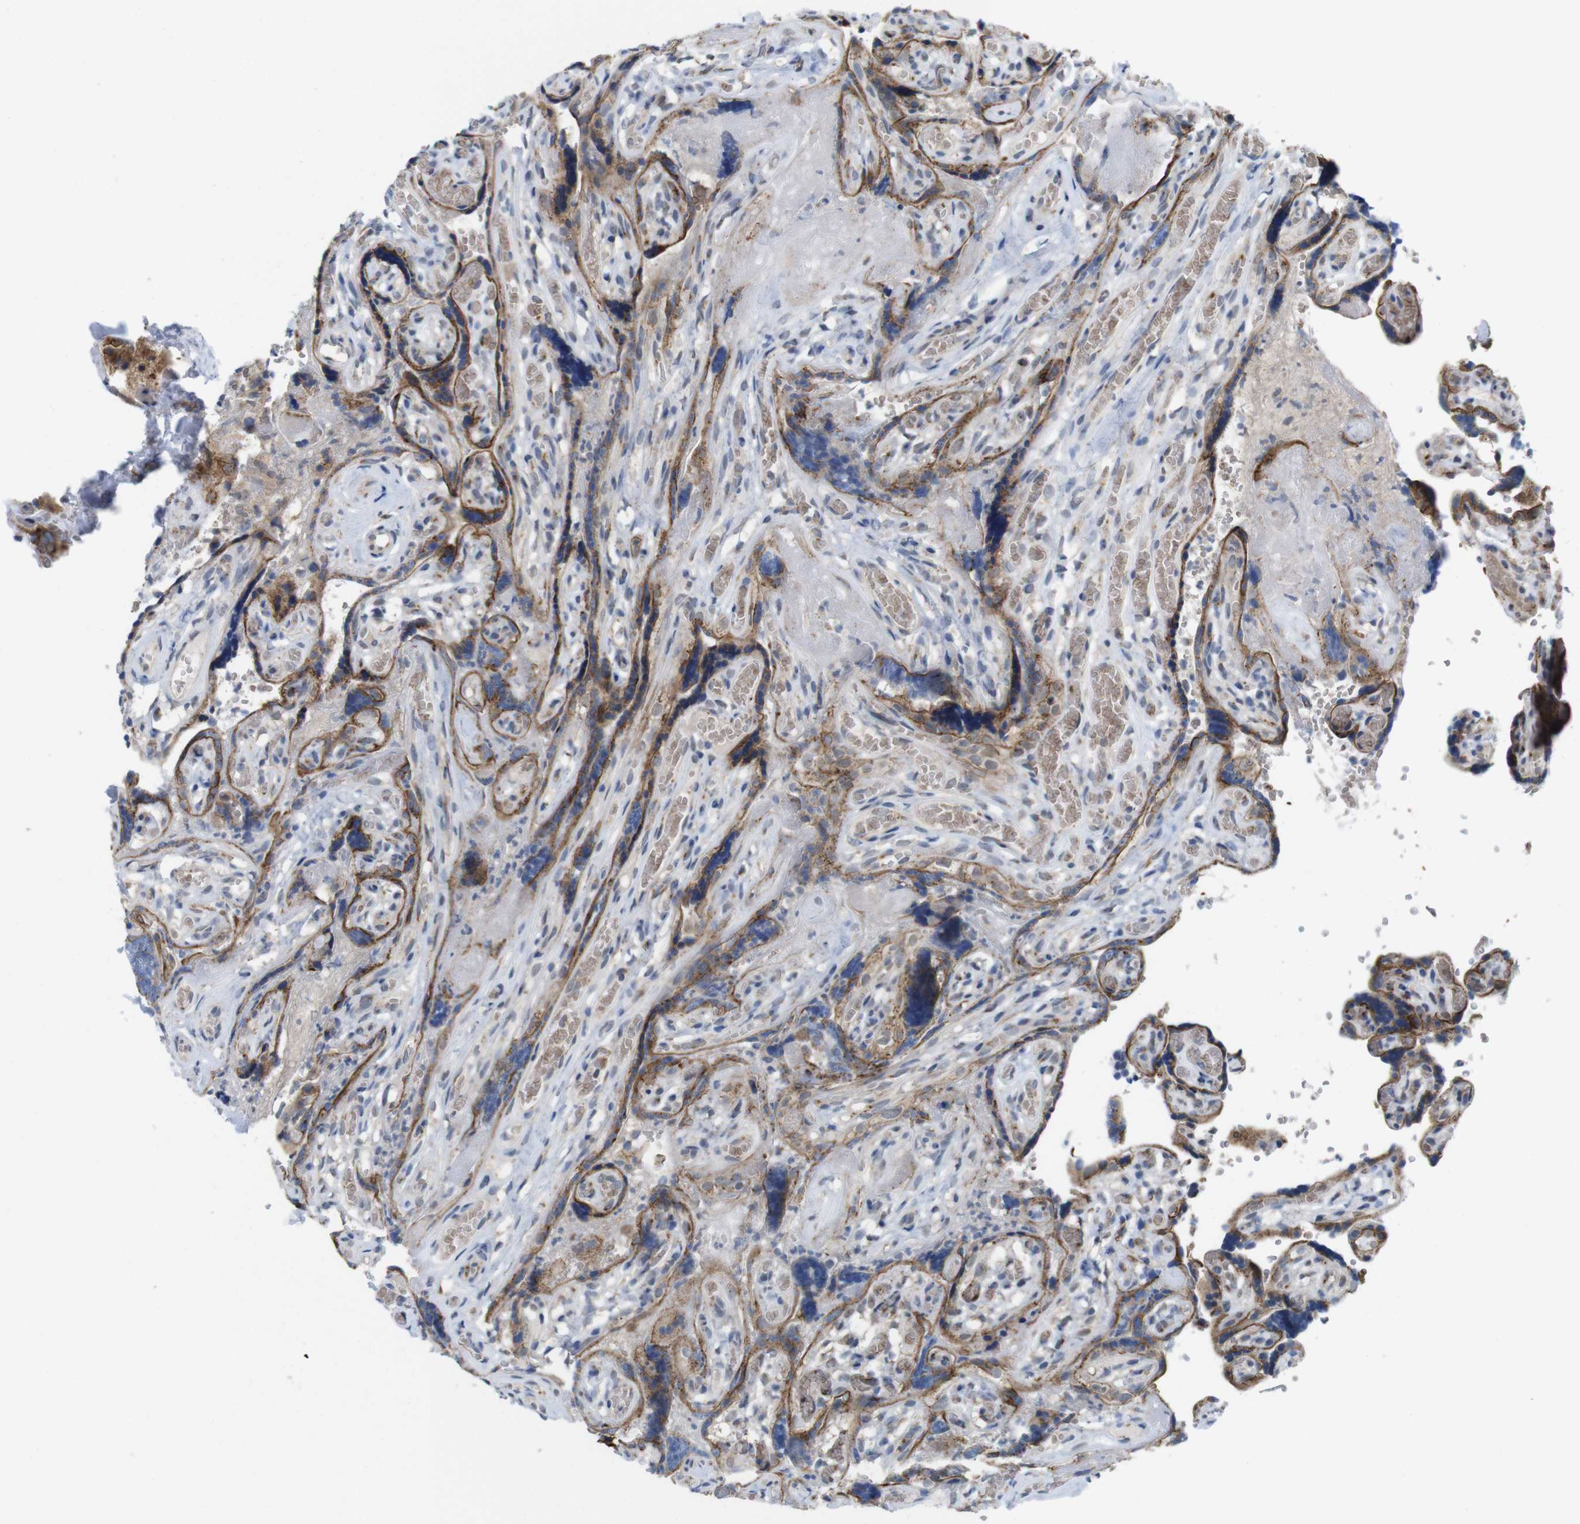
{"staining": {"intensity": "moderate", "quantity": ">75%", "location": "cytoplasmic/membranous"}, "tissue": "placenta", "cell_type": "Decidual cells", "image_type": "normal", "snomed": [{"axis": "morphology", "description": "Normal tissue, NOS"}, {"axis": "topography", "description": "Placenta"}], "caption": "This micrograph demonstrates immunohistochemistry staining of normal human placenta, with medium moderate cytoplasmic/membranous staining in about >75% of decidual cells.", "gene": "EFCAB14", "patient": {"sex": "female", "age": 30}}